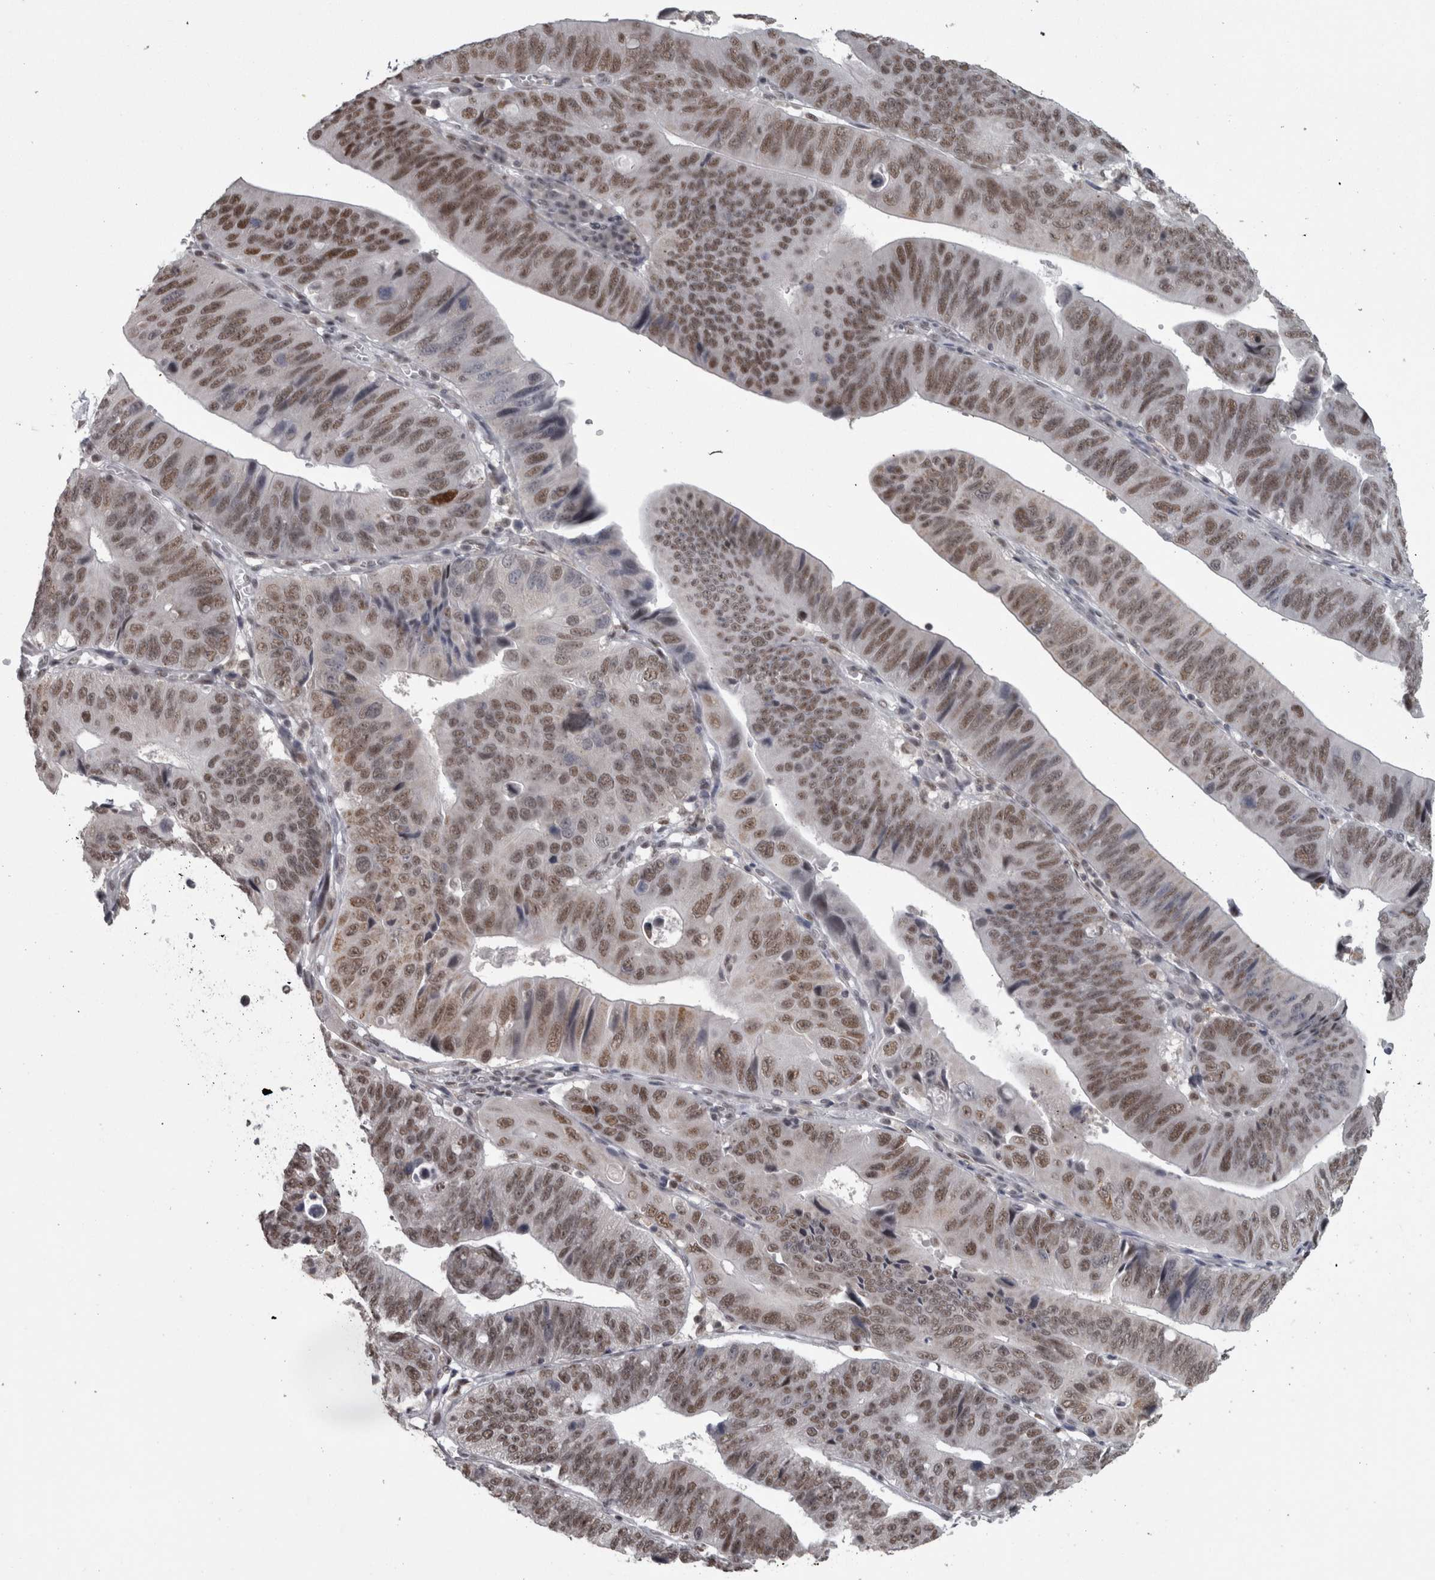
{"staining": {"intensity": "moderate", "quantity": ">75%", "location": "nuclear"}, "tissue": "stomach cancer", "cell_type": "Tumor cells", "image_type": "cancer", "snomed": [{"axis": "morphology", "description": "Adenocarcinoma, NOS"}, {"axis": "topography", "description": "Stomach"}], "caption": "An IHC image of neoplastic tissue is shown. Protein staining in brown shows moderate nuclear positivity in adenocarcinoma (stomach) within tumor cells.", "gene": "MICU3", "patient": {"sex": "male", "age": 59}}